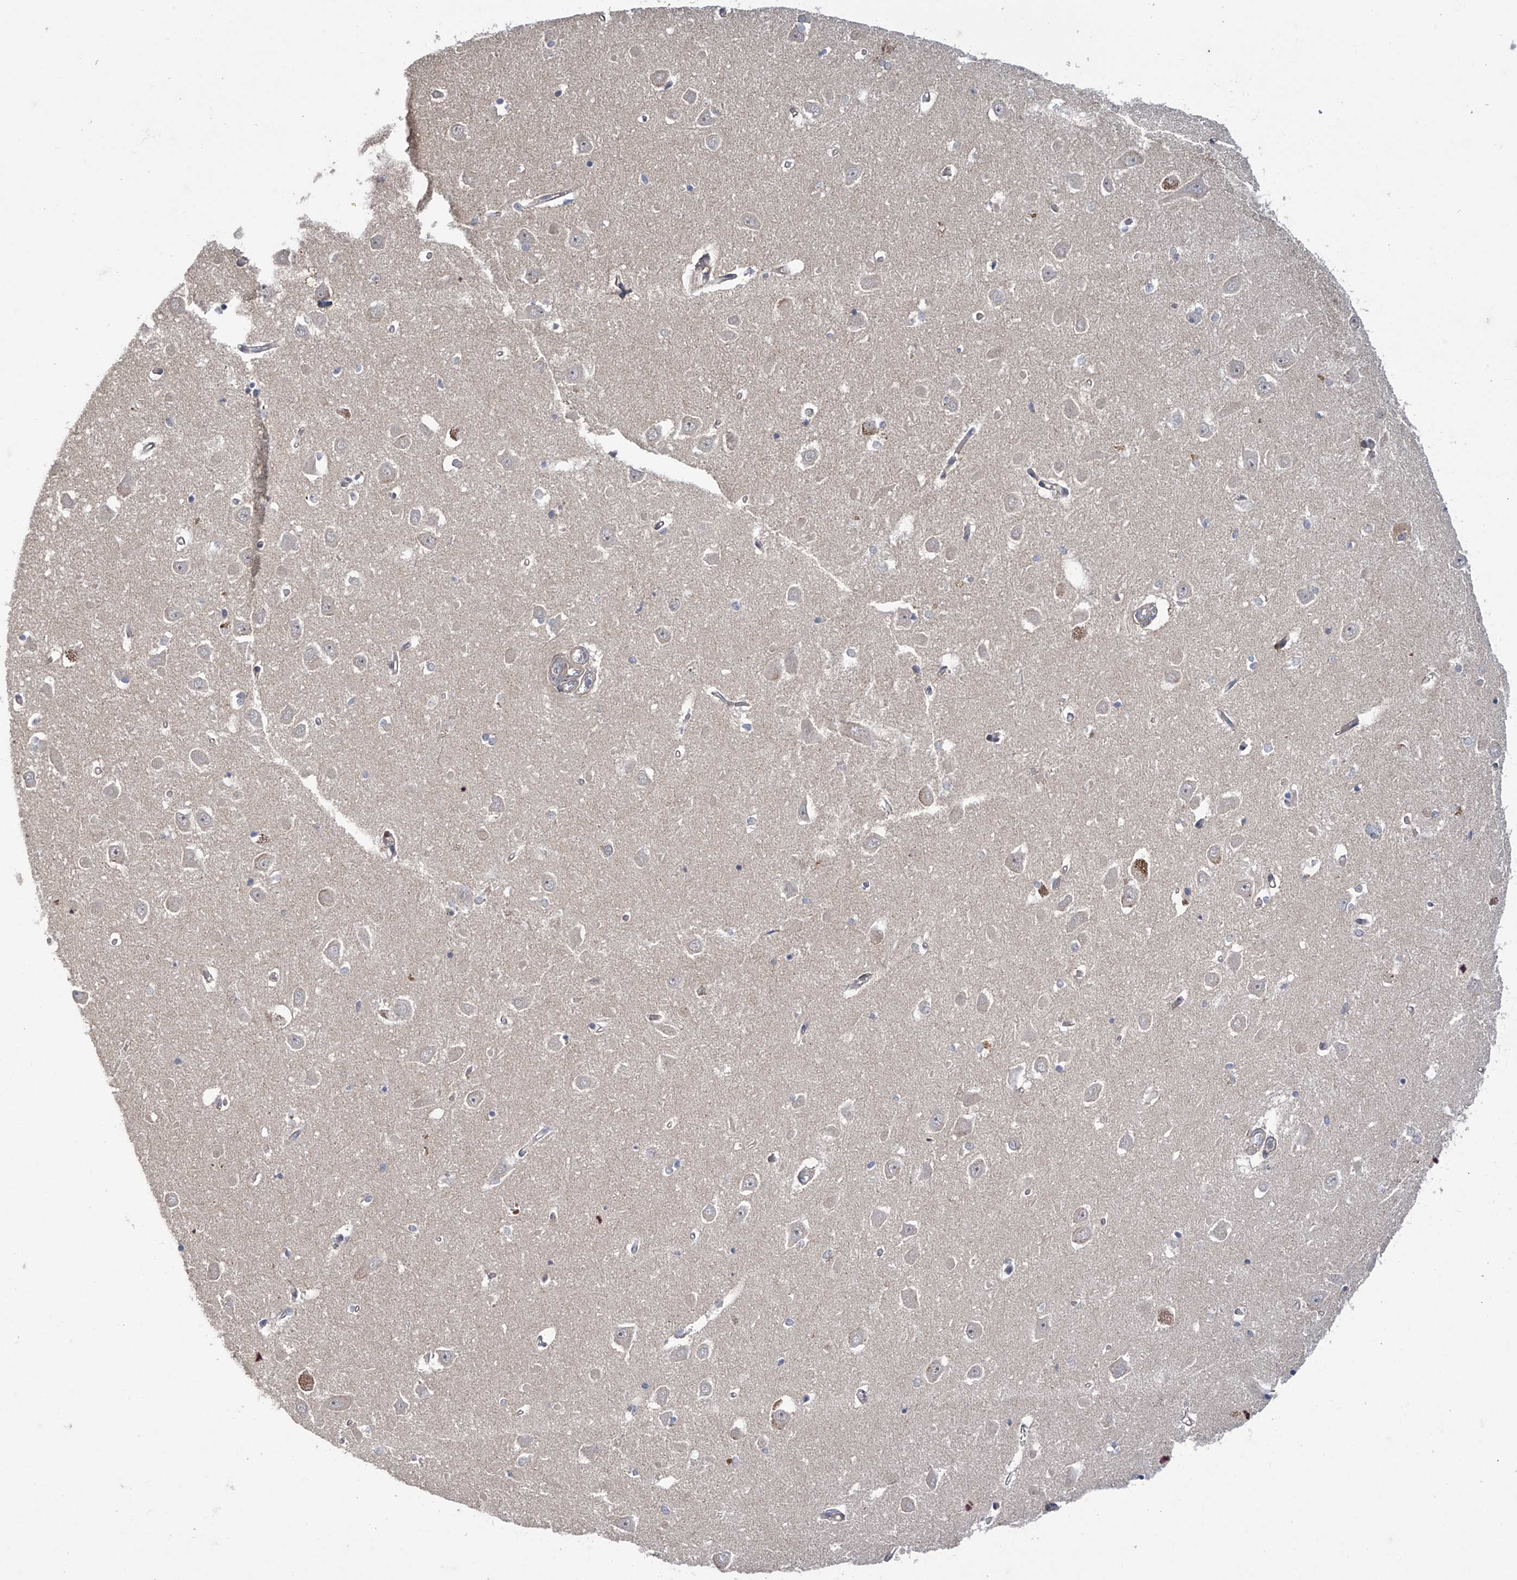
{"staining": {"intensity": "negative", "quantity": "none", "location": "none"}, "tissue": "hippocampus", "cell_type": "Glial cells", "image_type": "normal", "snomed": [{"axis": "morphology", "description": "Normal tissue, NOS"}, {"axis": "topography", "description": "Hippocampus"}], "caption": "The photomicrograph displays no staining of glial cells in unremarkable hippocampus.", "gene": "TRIM60", "patient": {"sex": "male", "age": 70}}